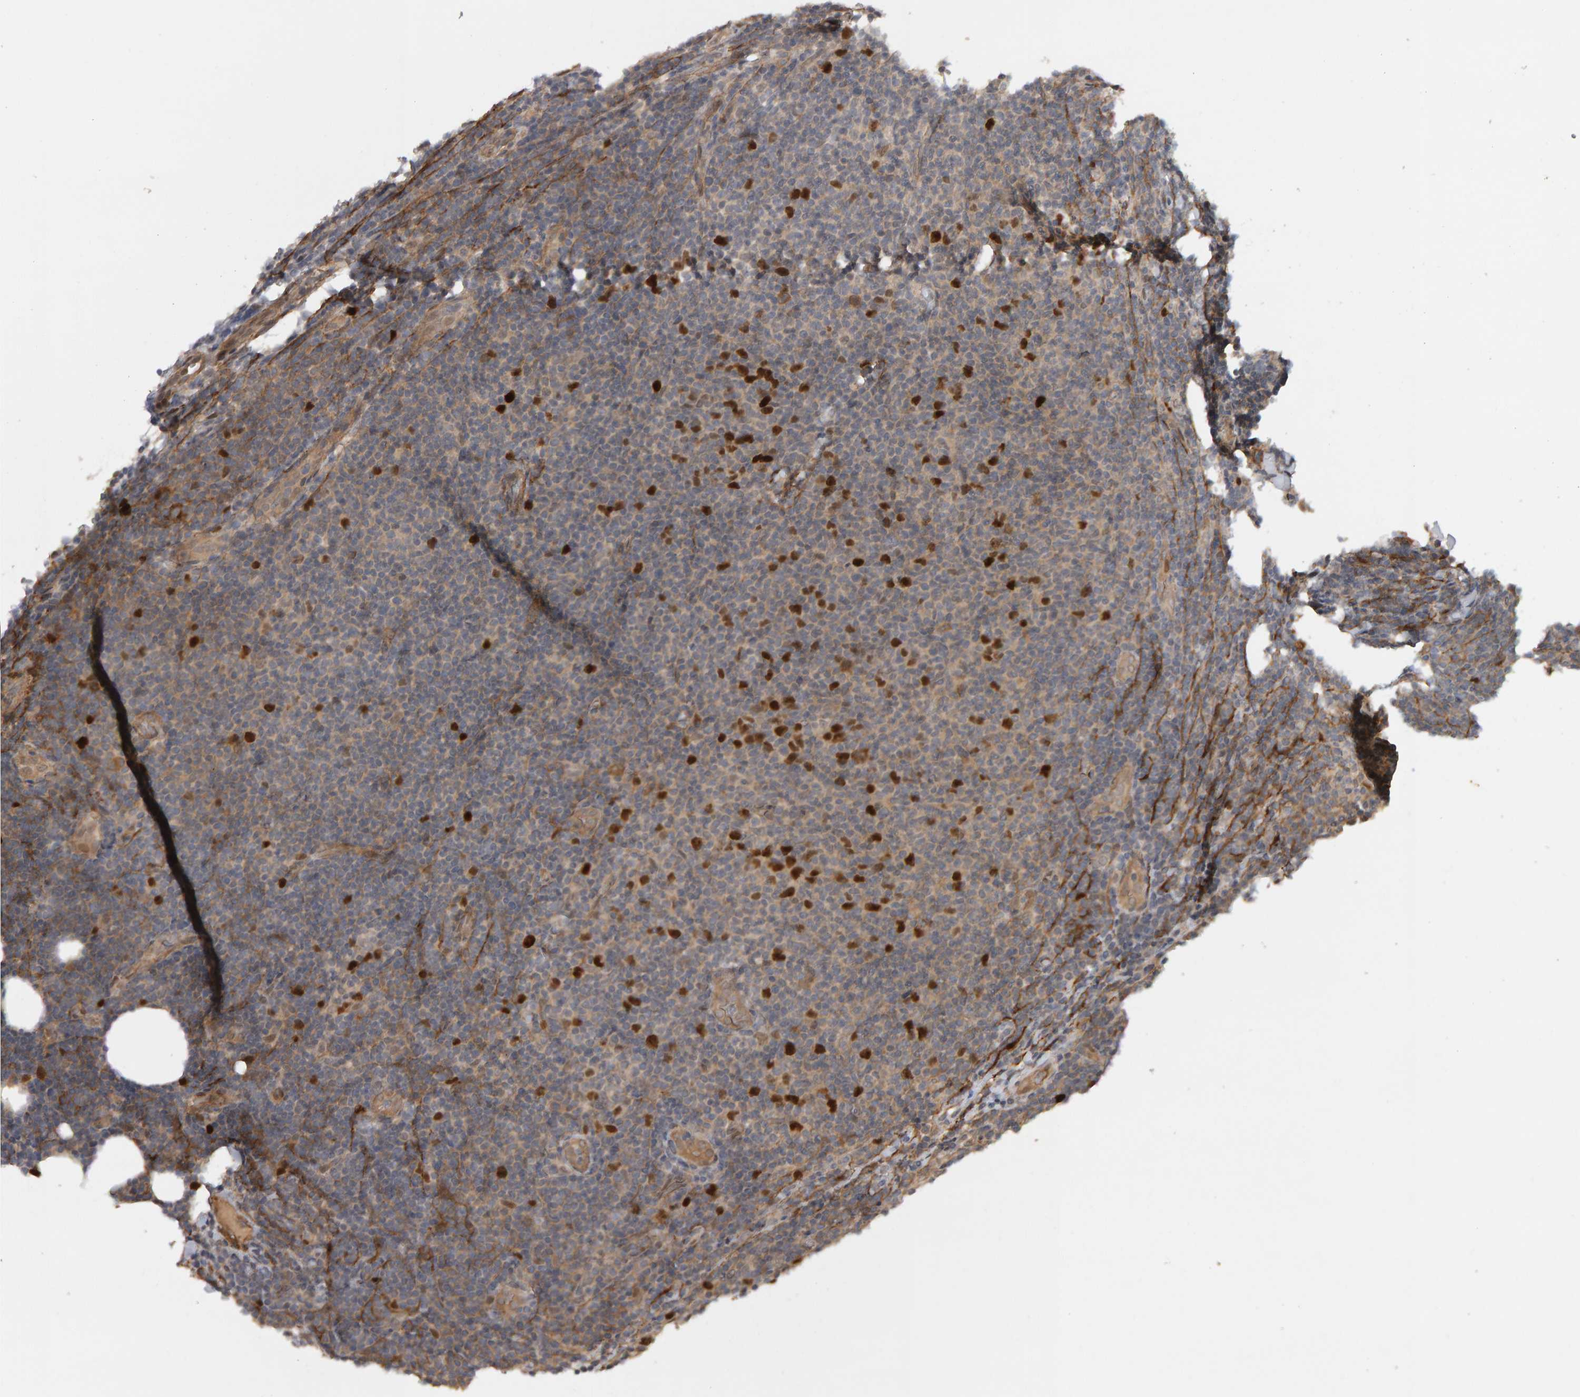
{"staining": {"intensity": "strong", "quantity": "25%-75%", "location": "cytoplasmic/membranous,nuclear"}, "tissue": "lymphoma", "cell_type": "Tumor cells", "image_type": "cancer", "snomed": [{"axis": "morphology", "description": "Malignant lymphoma, non-Hodgkin's type, Low grade"}, {"axis": "topography", "description": "Lymph node"}], "caption": "IHC photomicrograph of human lymphoma stained for a protein (brown), which reveals high levels of strong cytoplasmic/membranous and nuclear staining in about 25%-75% of tumor cells.", "gene": "CDCA5", "patient": {"sex": "male", "age": 66}}